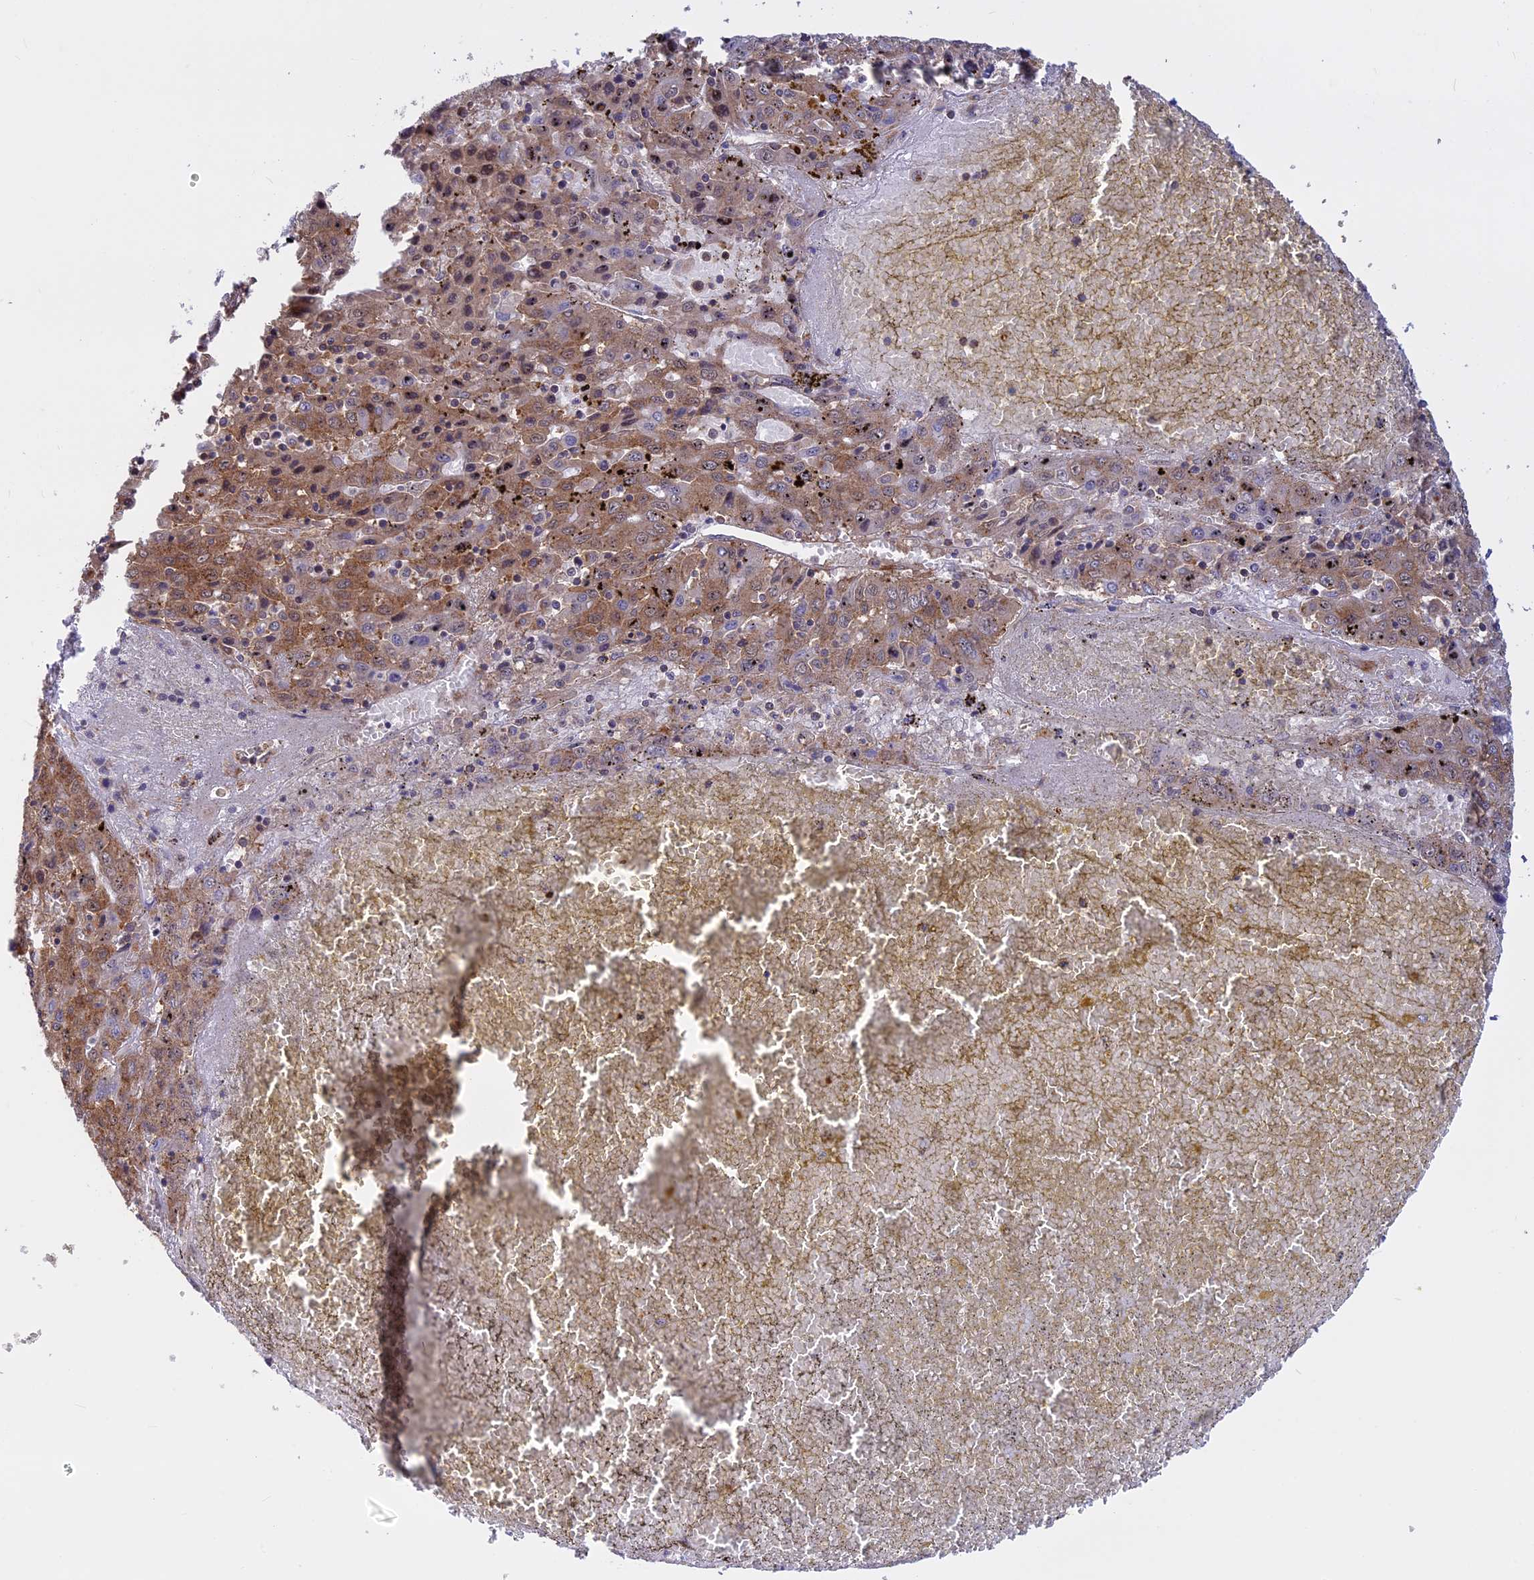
{"staining": {"intensity": "moderate", "quantity": ">75%", "location": "cytoplasmic/membranous"}, "tissue": "liver cancer", "cell_type": "Tumor cells", "image_type": "cancer", "snomed": [{"axis": "morphology", "description": "Carcinoma, Hepatocellular, NOS"}, {"axis": "topography", "description": "Liver"}], "caption": "IHC of human liver cancer shows medium levels of moderate cytoplasmic/membranous expression in about >75% of tumor cells.", "gene": "CLINT1", "patient": {"sex": "female", "age": 53}}